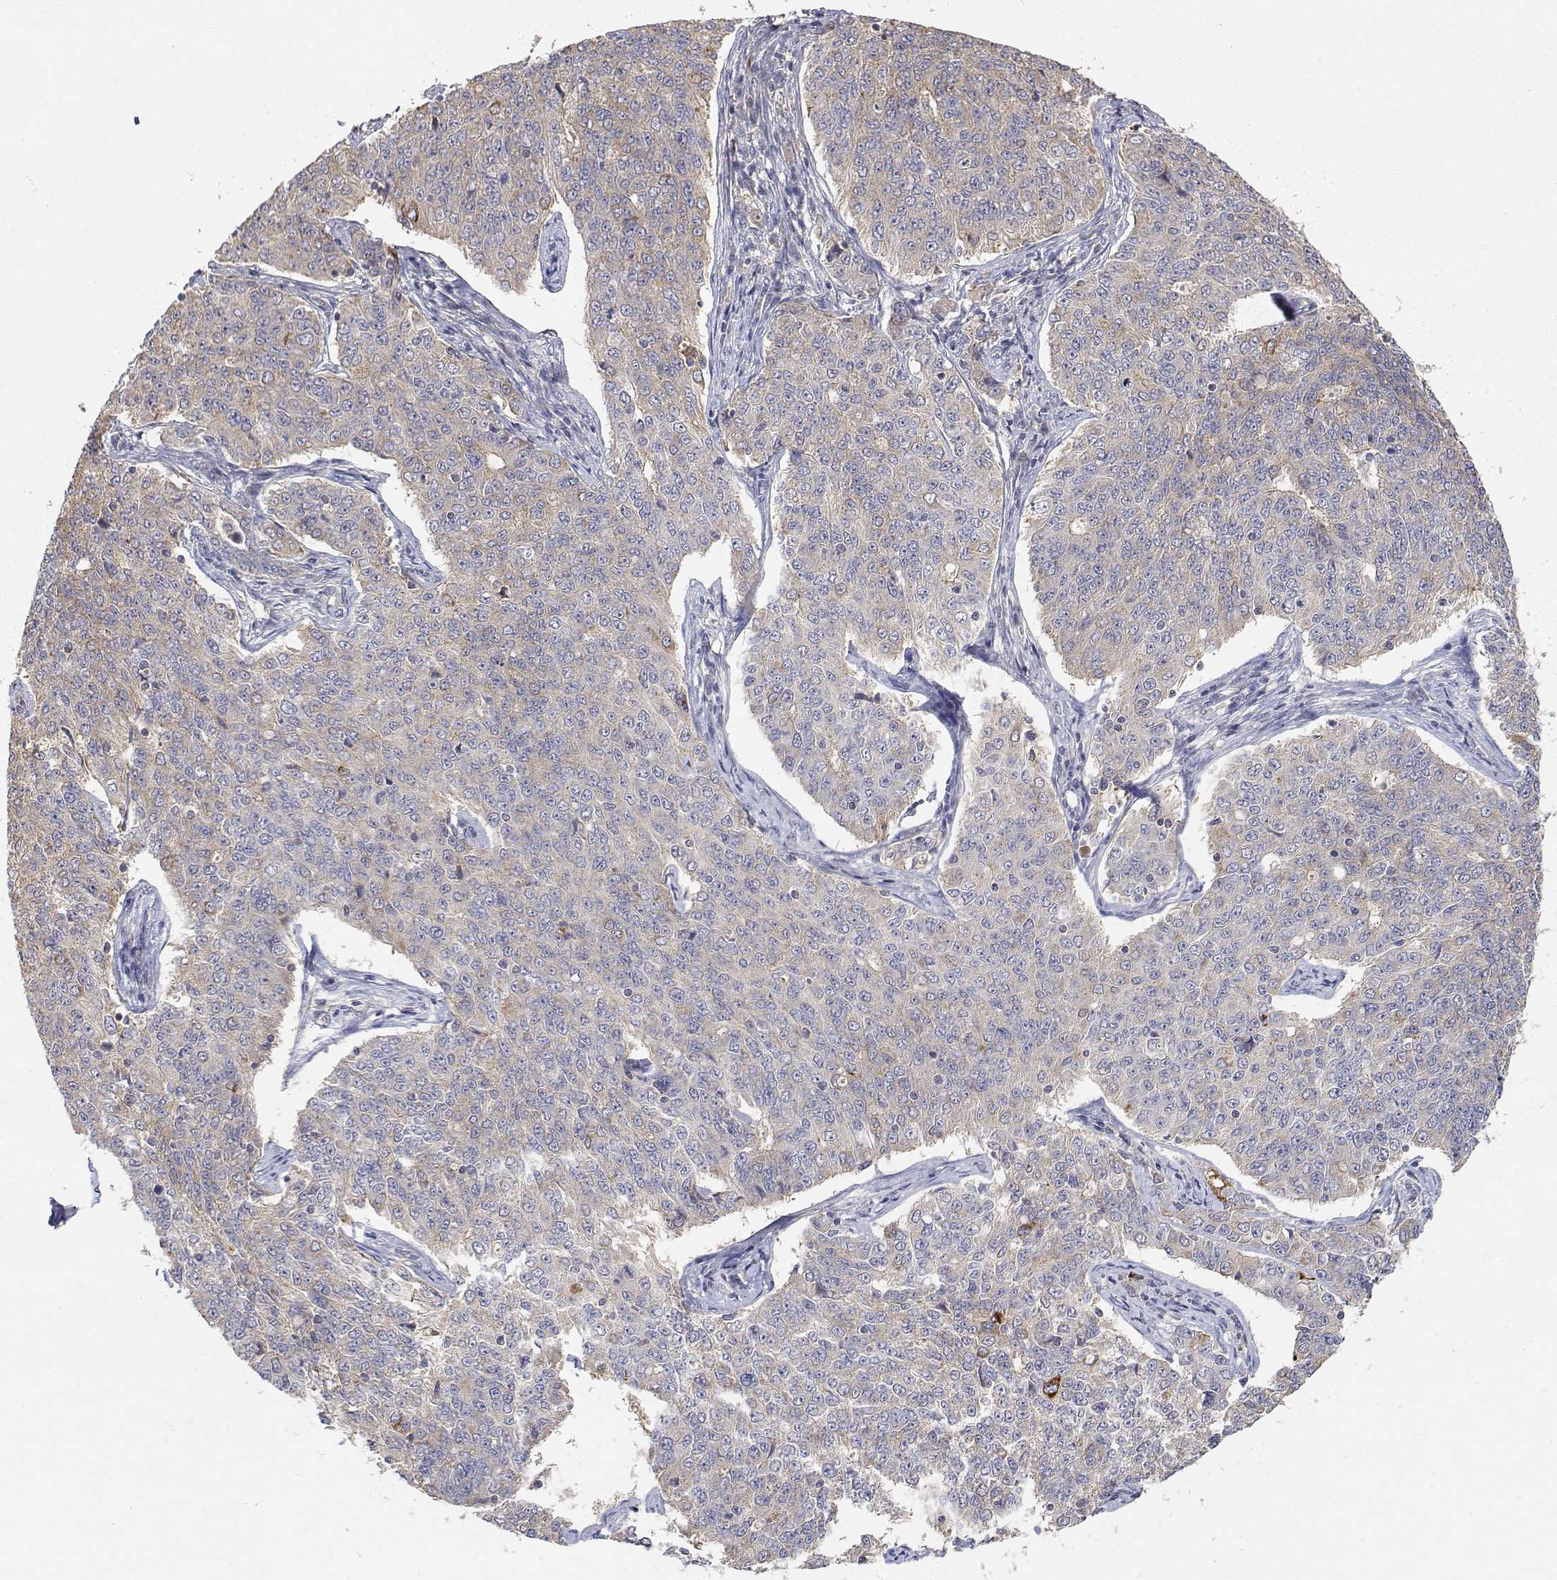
{"staining": {"intensity": "moderate", "quantity": "<25%", "location": "cytoplasmic/membranous"}, "tissue": "endometrial cancer", "cell_type": "Tumor cells", "image_type": "cancer", "snomed": [{"axis": "morphology", "description": "Adenocarcinoma, NOS"}, {"axis": "topography", "description": "Endometrium"}], "caption": "Tumor cells reveal moderate cytoplasmic/membranous expression in about <25% of cells in endometrial cancer. (IHC, brightfield microscopy, high magnification).", "gene": "LONRF3", "patient": {"sex": "female", "age": 43}}